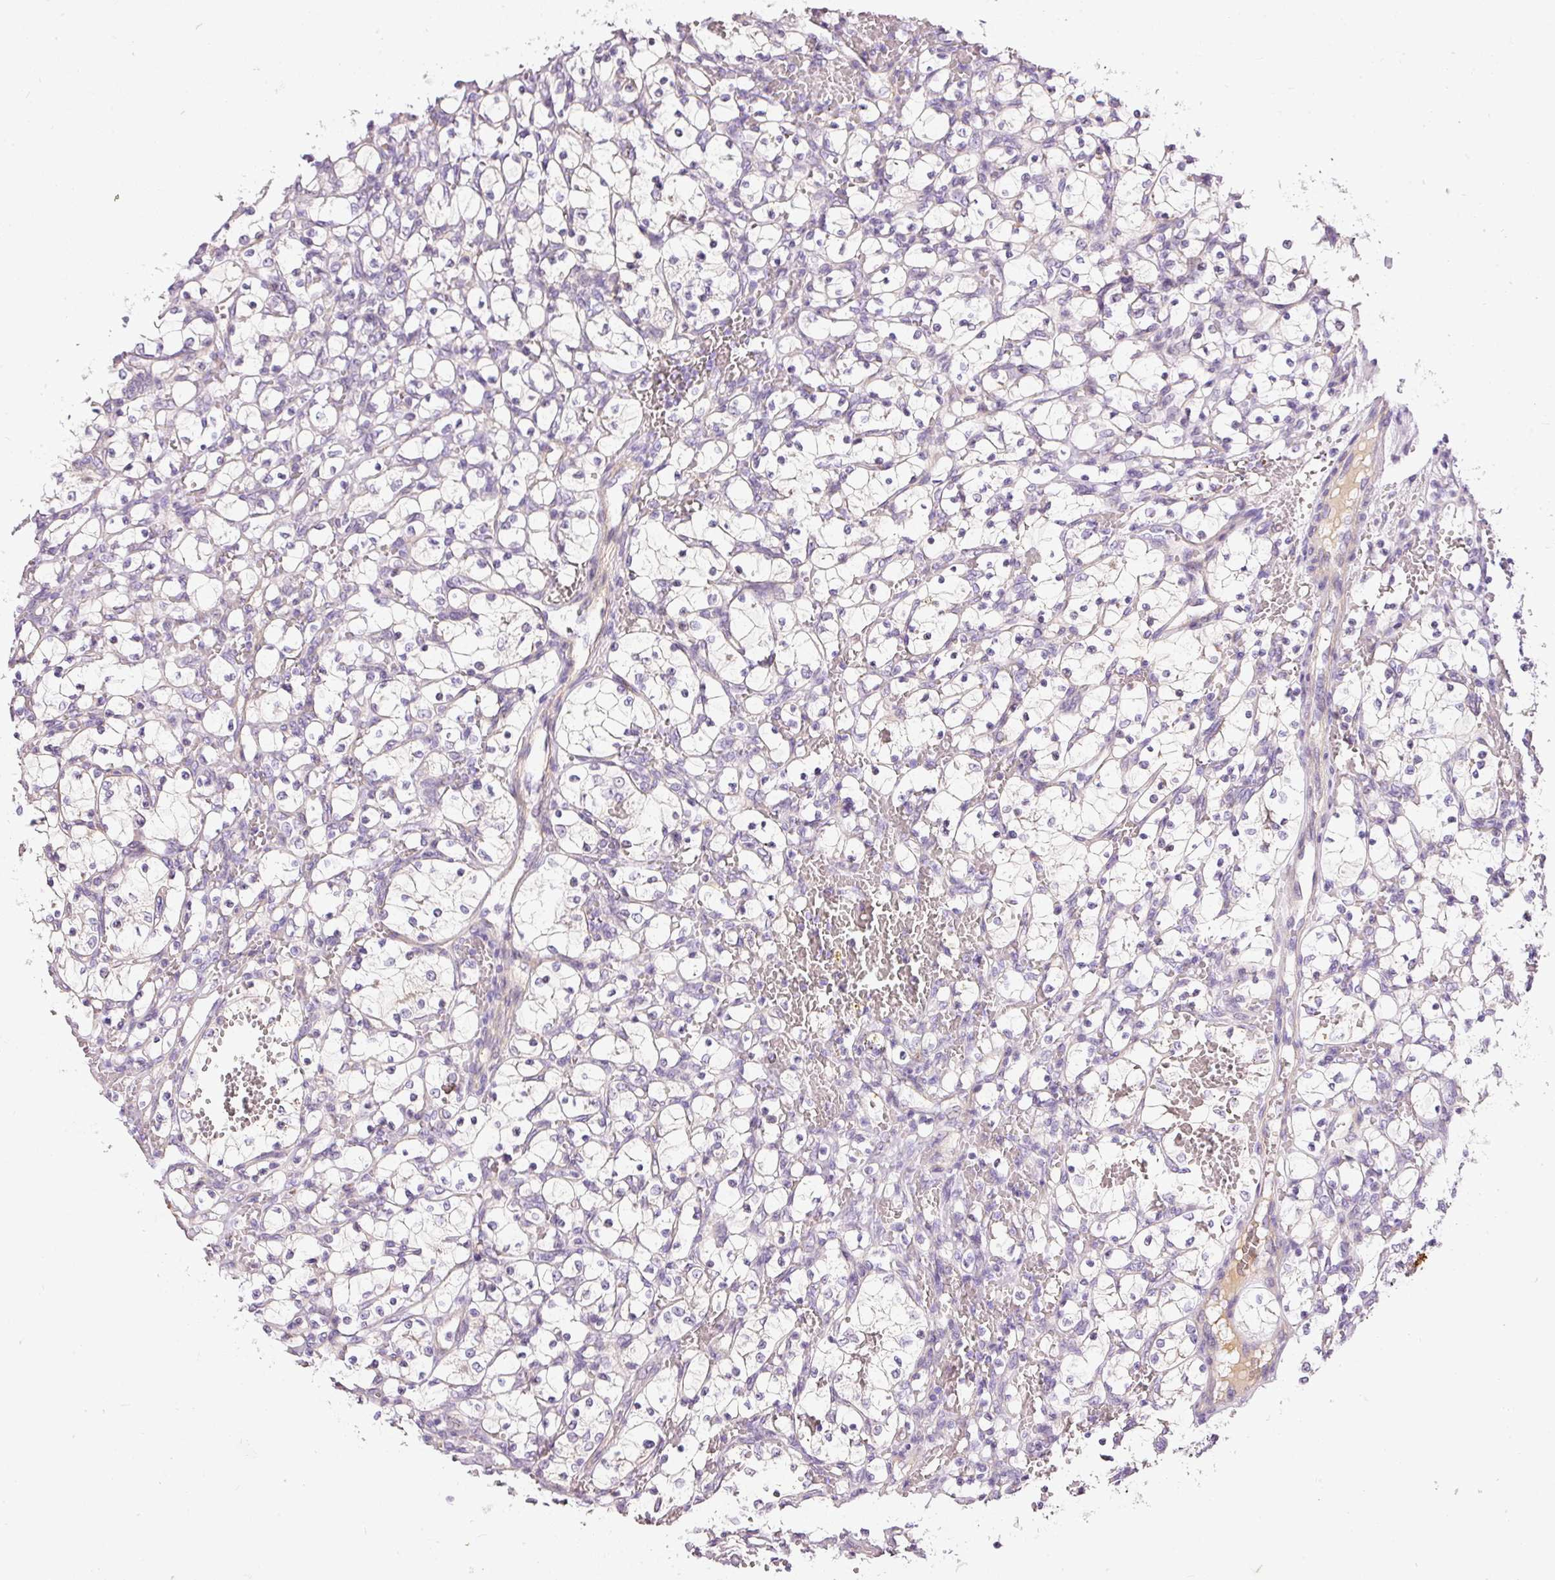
{"staining": {"intensity": "negative", "quantity": "none", "location": "none"}, "tissue": "renal cancer", "cell_type": "Tumor cells", "image_type": "cancer", "snomed": [{"axis": "morphology", "description": "Adenocarcinoma, NOS"}, {"axis": "topography", "description": "Kidney"}], "caption": "DAB immunohistochemical staining of adenocarcinoma (renal) exhibits no significant expression in tumor cells.", "gene": "KPNA5", "patient": {"sex": "female", "age": 69}}